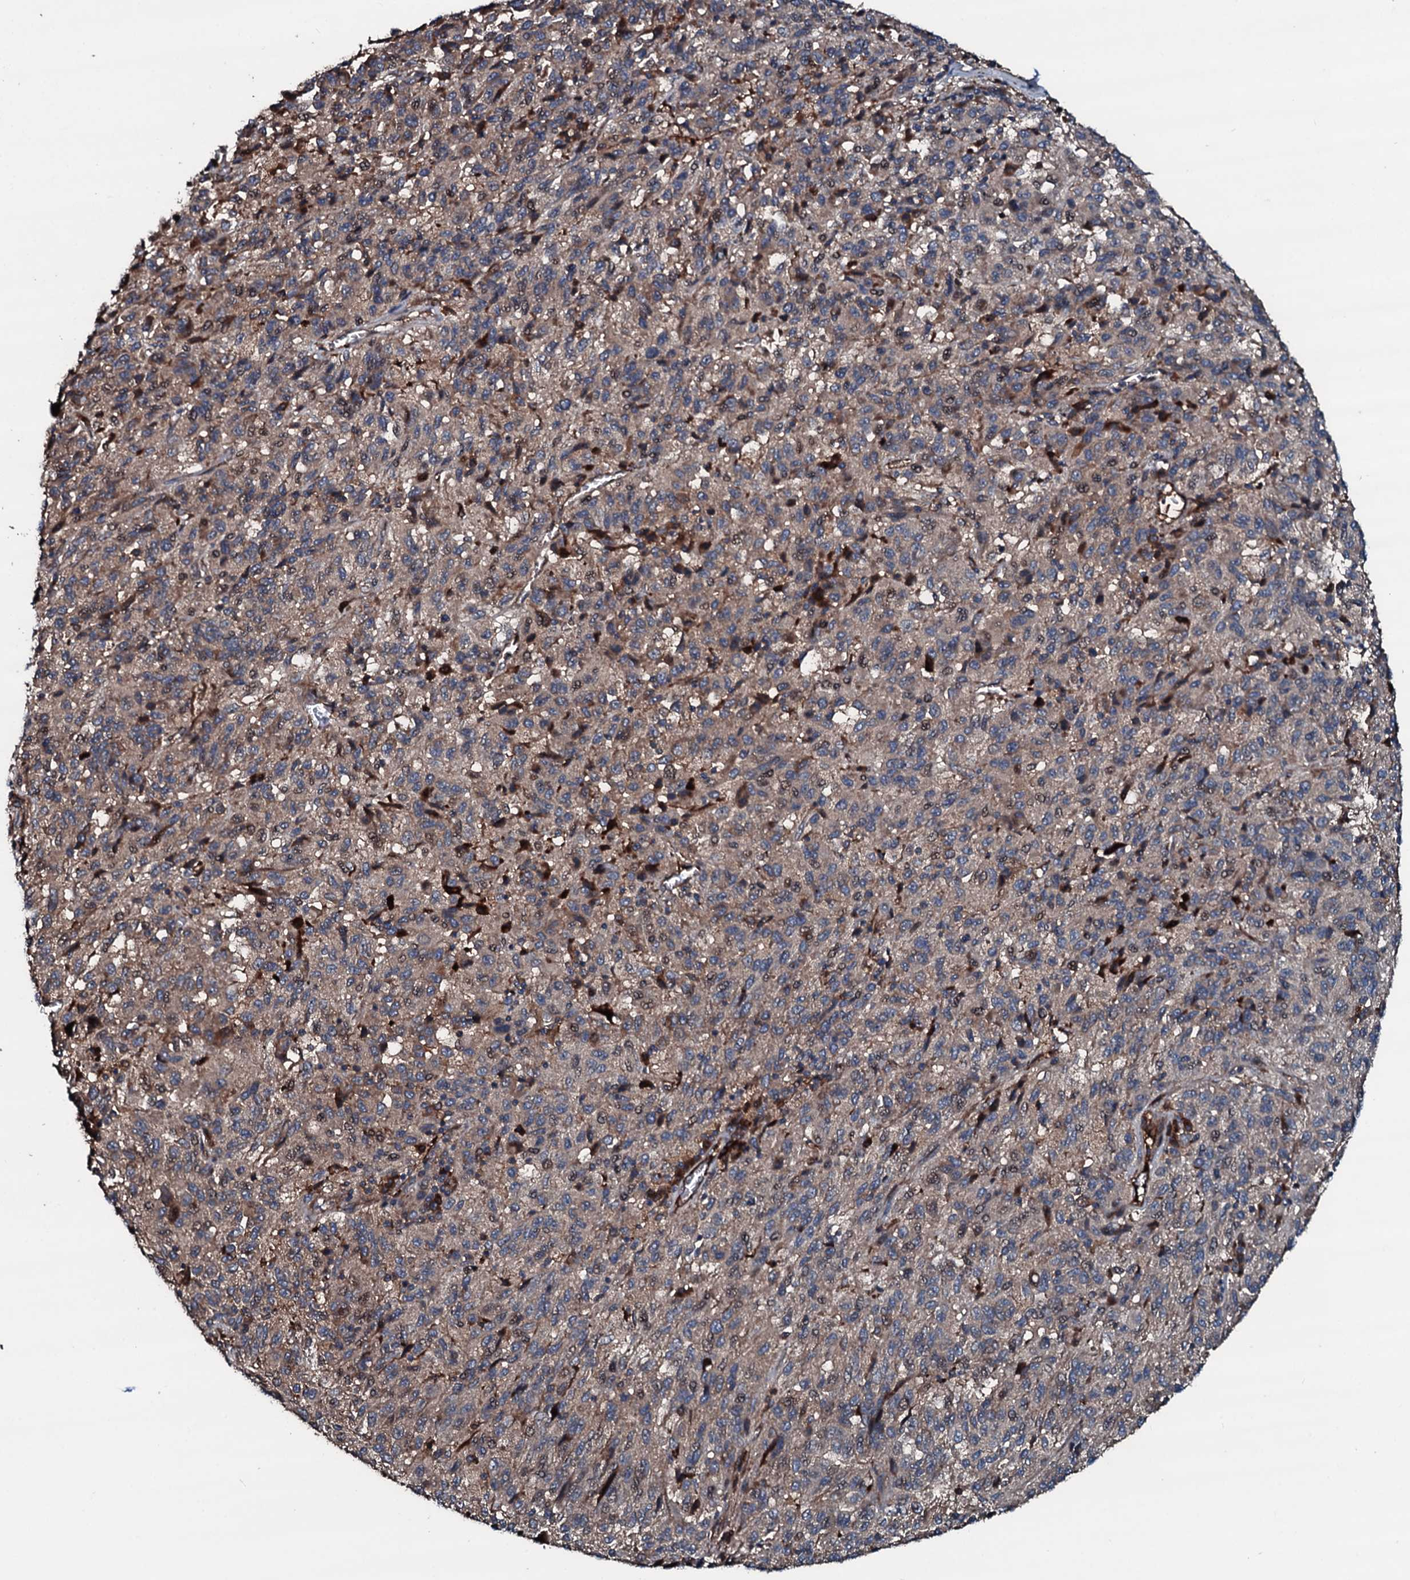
{"staining": {"intensity": "weak", "quantity": "25%-75%", "location": "cytoplasmic/membranous,nuclear"}, "tissue": "melanoma", "cell_type": "Tumor cells", "image_type": "cancer", "snomed": [{"axis": "morphology", "description": "Malignant melanoma, Metastatic site"}, {"axis": "topography", "description": "Lung"}], "caption": "IHC staining of malignant melanoma (metastatic site), which reveals low levels of weak cytoplasmic/membranous and nuclear positivity in about 25%-75% of tumor cells indicating weak cytoplasmic/membranous and nuclear protein positivity. The staining was performed using DAB (brown) for protein detection and nuclei were counterstained in hematoxylin (blue).", "gene": "AARS1", "patient": {"sex": "male", "age": 64}}